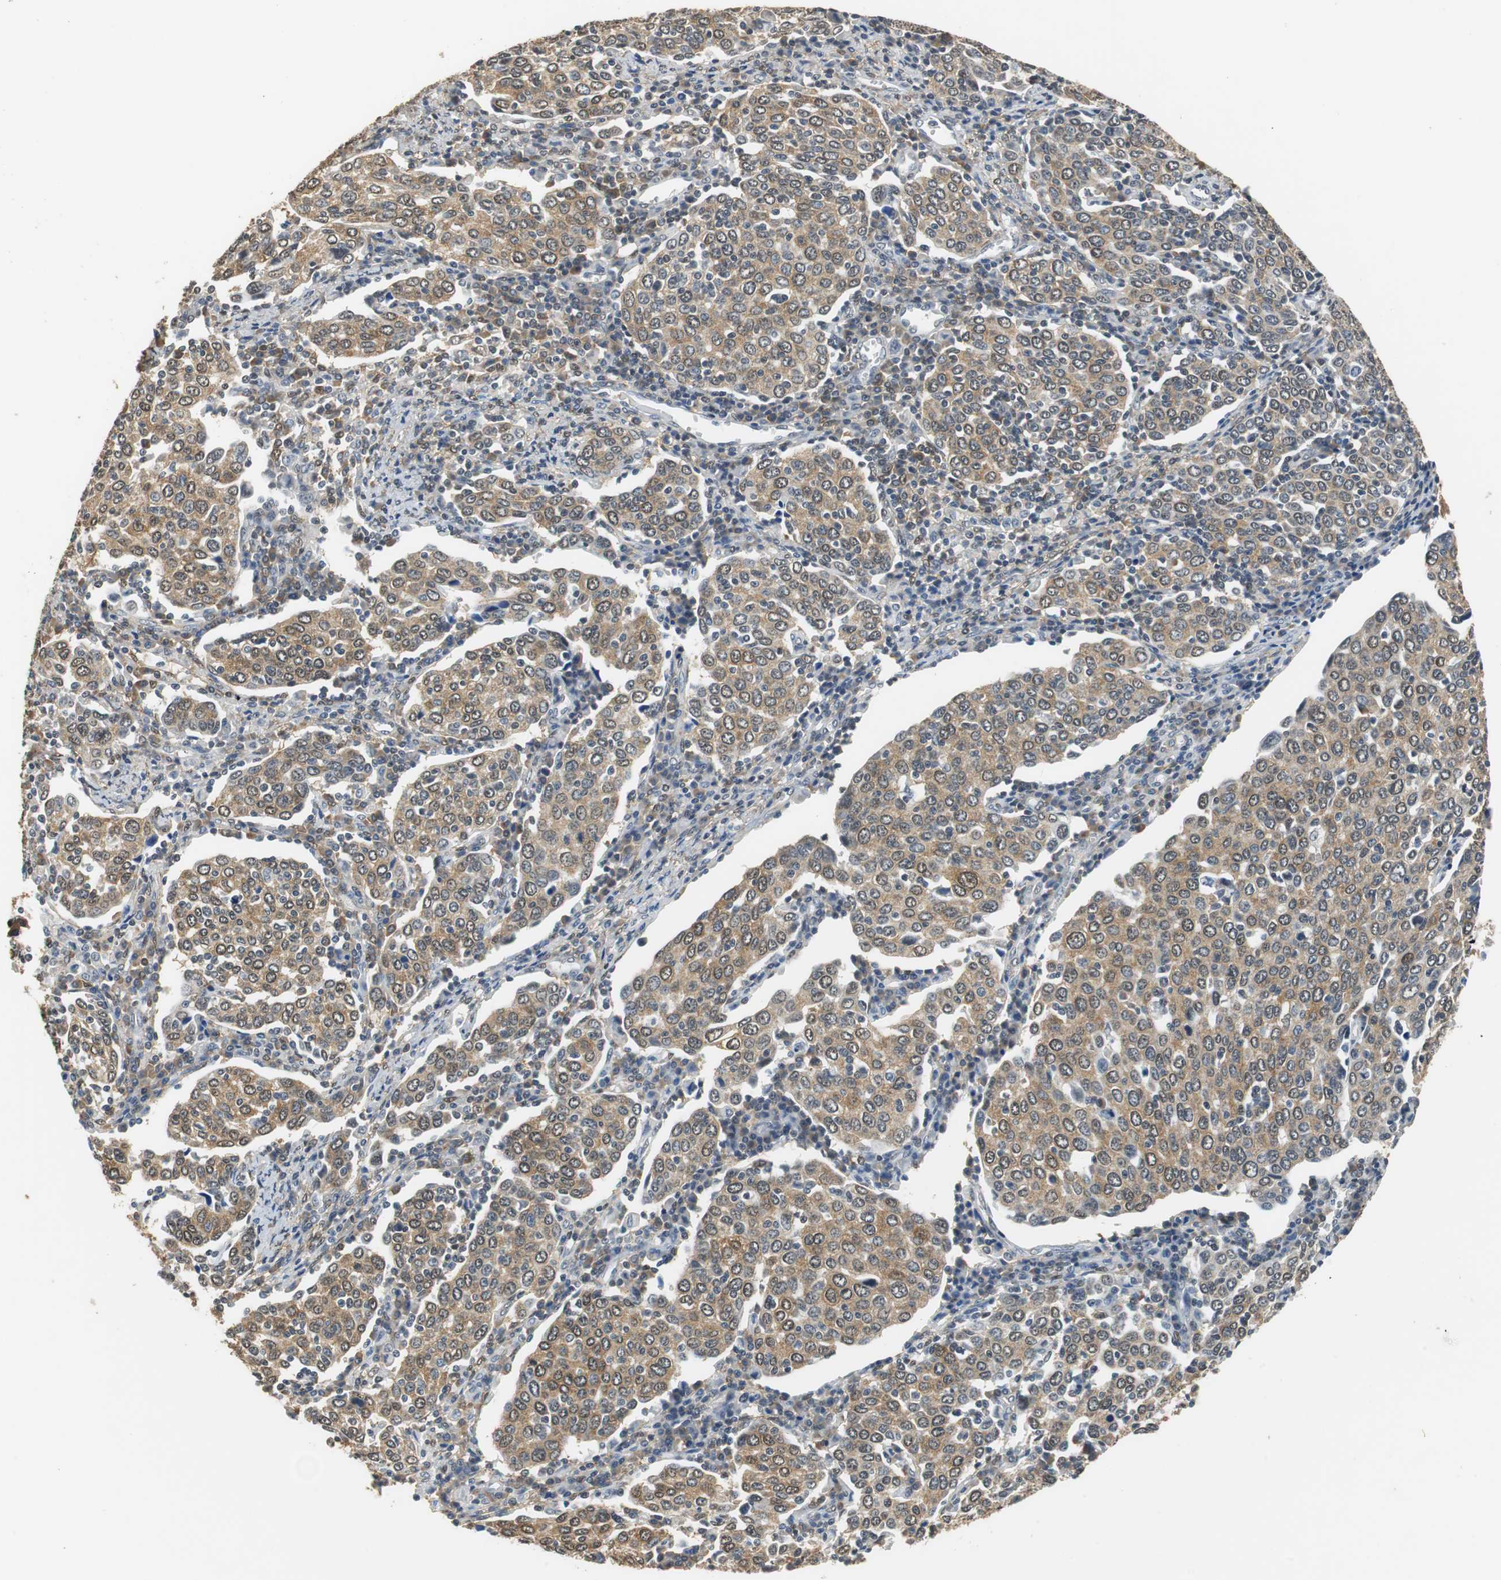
{"staining": {"intensity": "moderate", "quantity": ">75%", "location": "cytoplasmic/membranous,nuclear"}, "tissue": "cervical cancer", "cell_type": "Tumor cells", "image_type": "cancer", "snomed": [{"axis": "morphology", "description": "Squamous cell carcinoma, NOS"}, {"axis": "topography", "description": "Cervix"}], "caption": "There is medium levels of moderate cytoplasmic/membranous and nuclear staining in tumor cells of cervical squamous cell carcinoma, as demonstrated by immunohistochemical staining (brown color).", "gene": "UBQLN2", "patient": {"sex": "female", "age": 40}}